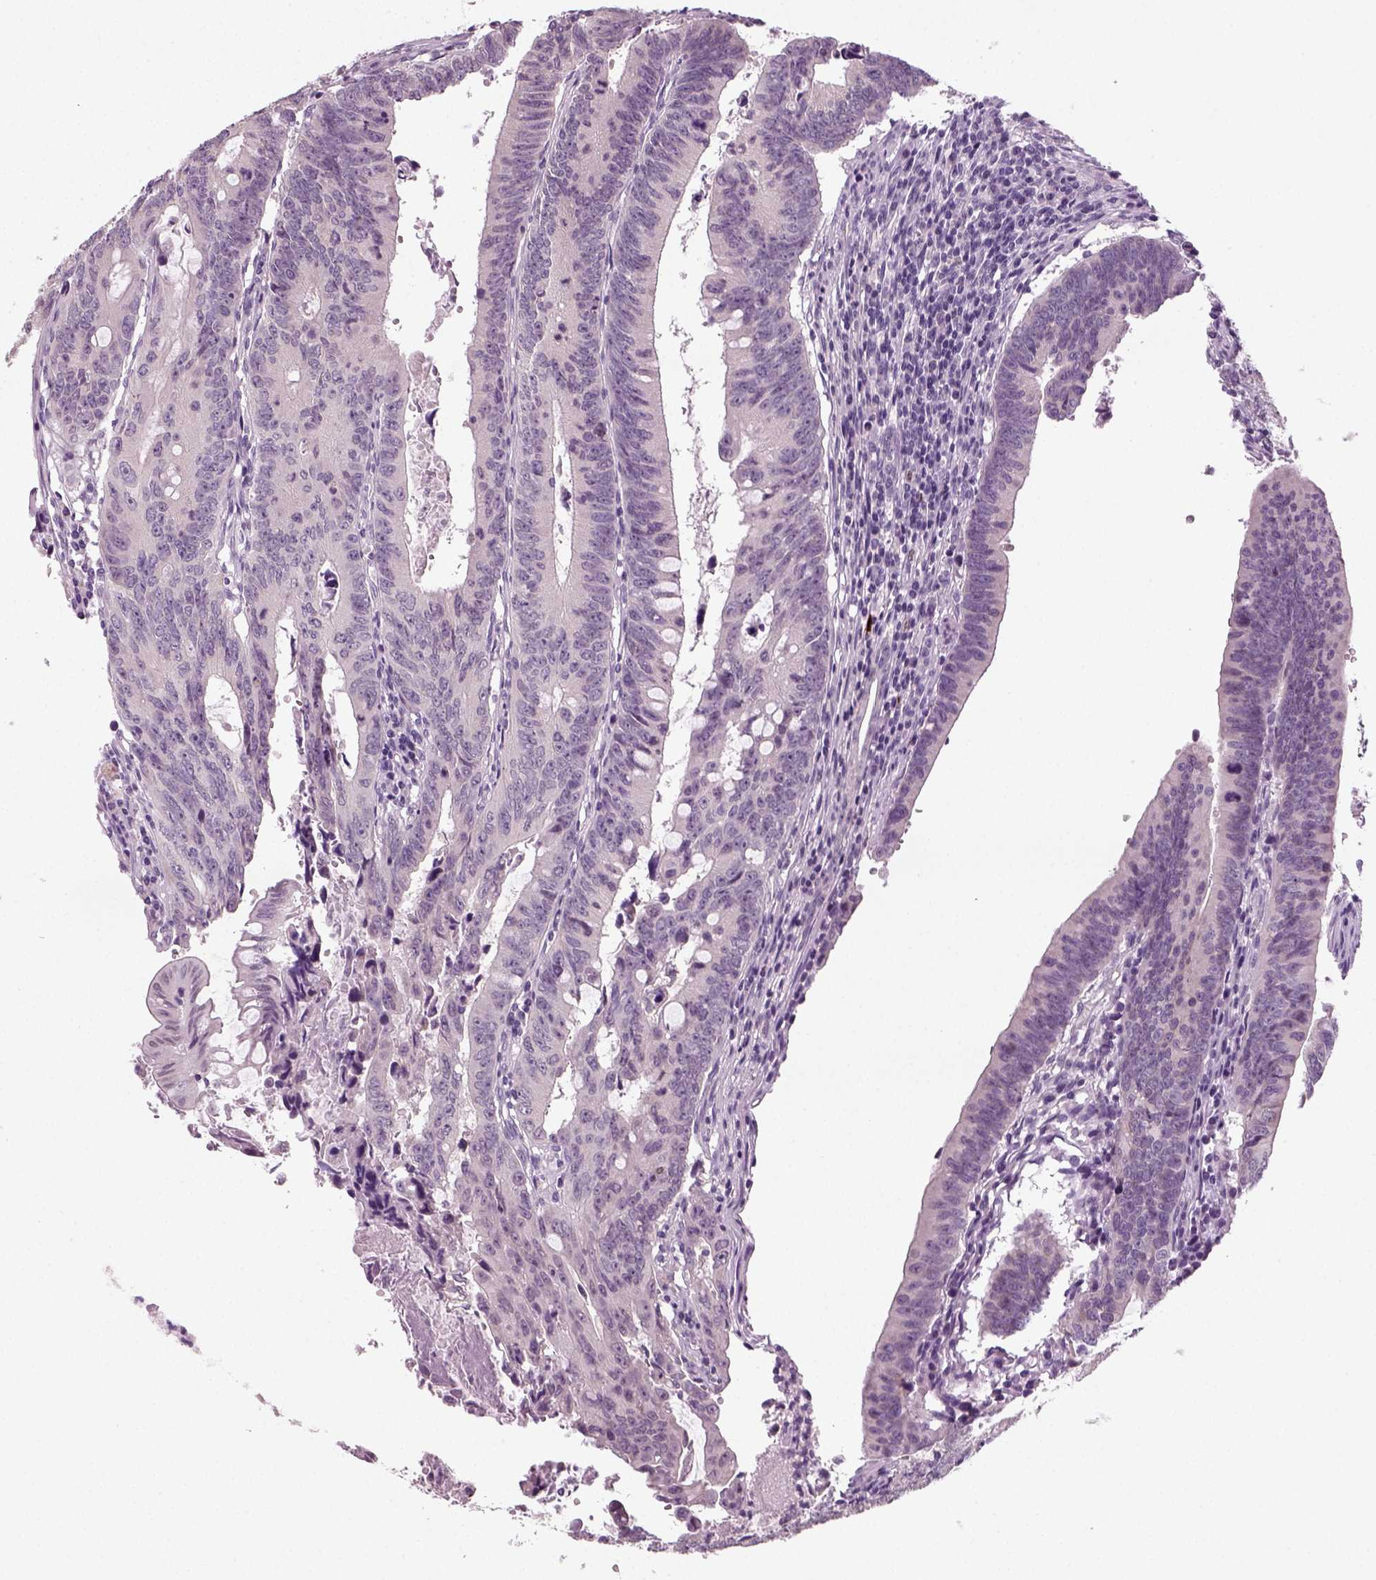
{"staining": {"intensity": "negative", "quantity": "none", "location": "none"}, "tissue": "colorectal cancer", "cell_type": "Tumor cells", "image_type": "cancer", "snomed": [{"axis": "morphology", "description": "Adenocarcinoma, NOS"}, {"axis": "topography", "description": "Colon"}], "caption": "The micrograph exhibits no staining of tumor cells in colorectal cancer (adenocarcinoma).", "gene": "SYNGAP1", "patient": {"sex": "female", "age": 87}}